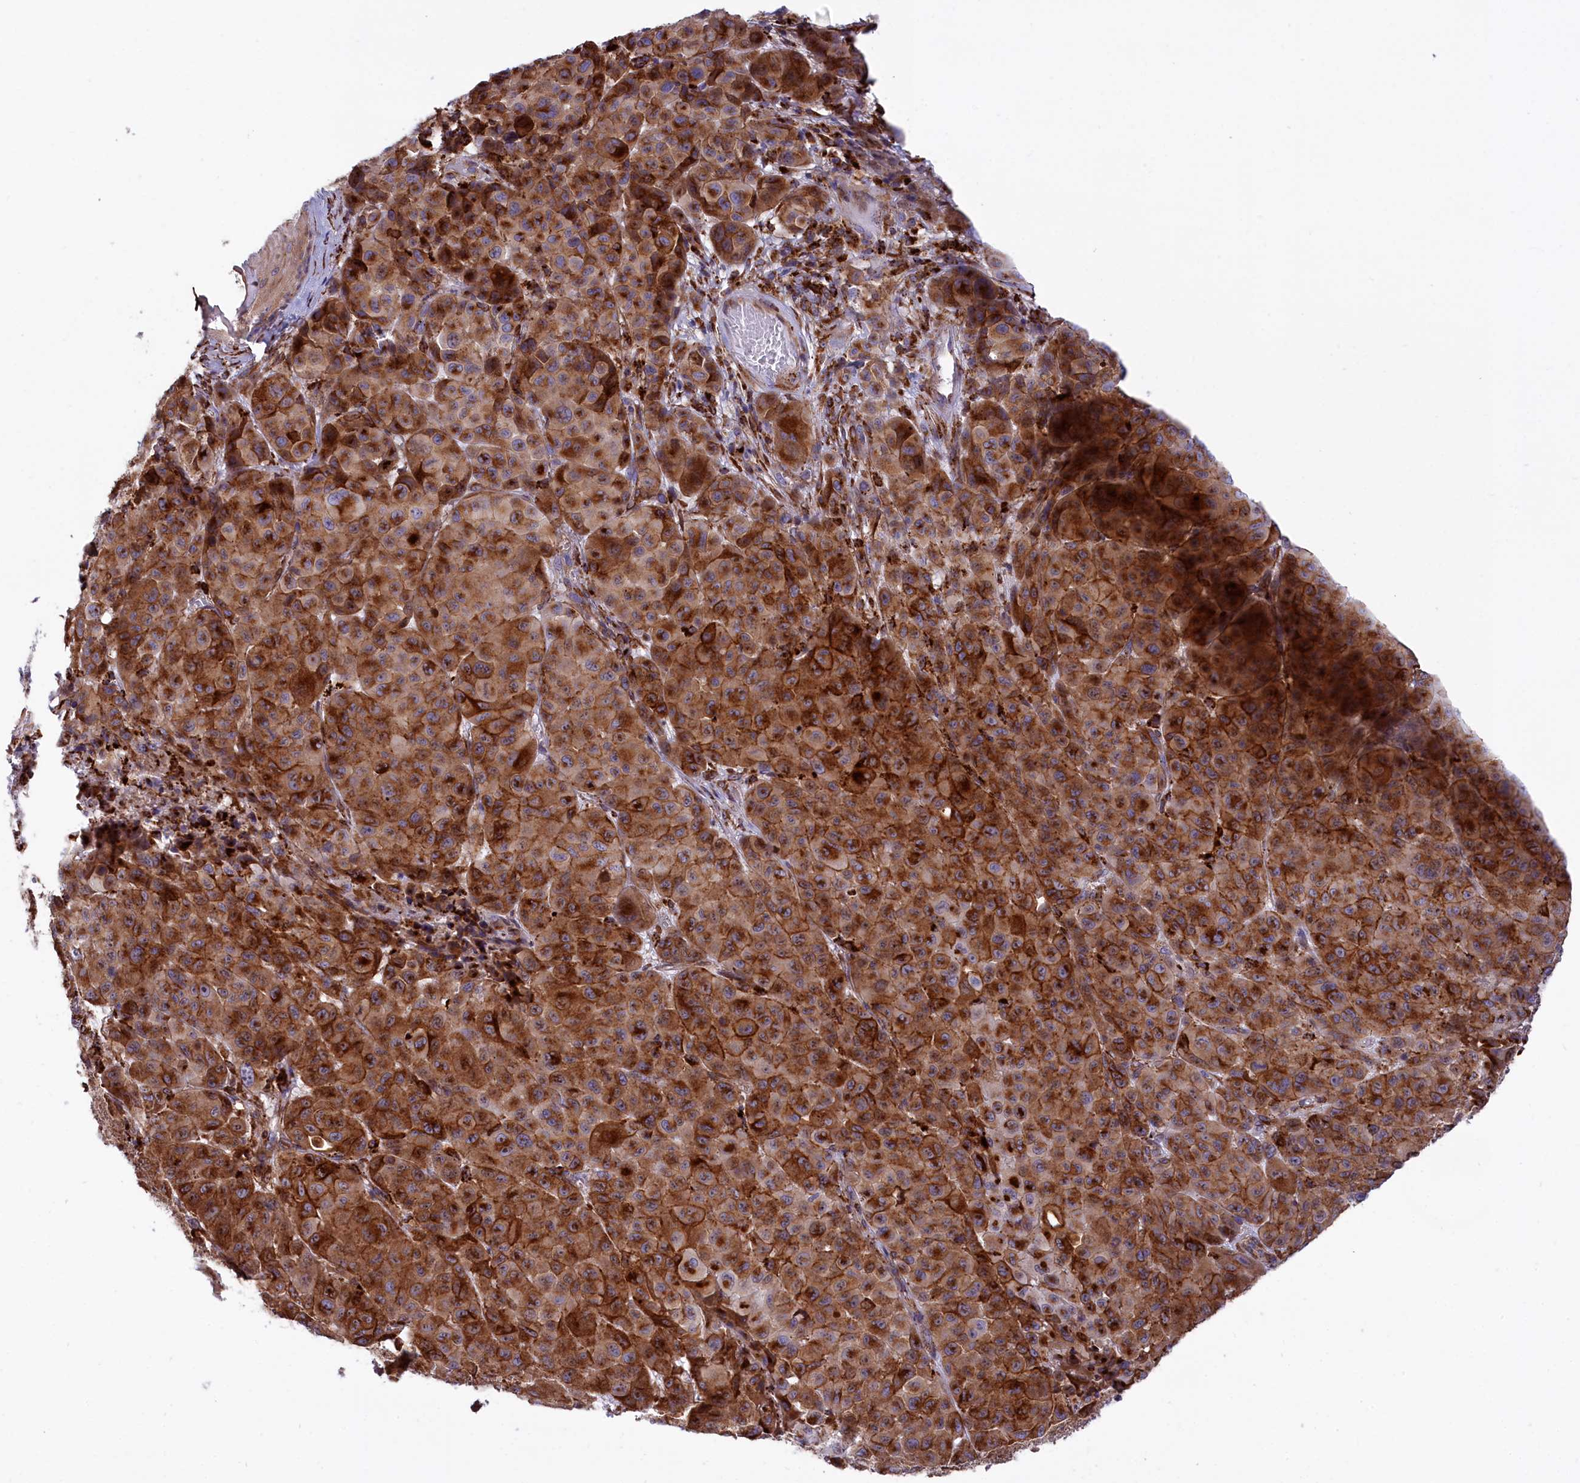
{"staining": {"intensity": "strong", "quantity": ">75%", "location": "cytoplasmic/membranous"}, "tissue": "melanoma", "cell_type": "Tumor cells", "image_type": "cancer", "snomed": [{"axis": "morphology", "description": "Malignant melanoma, NOS"}, {"axis": "topography", "description": "Skin"}], "caption": "Immunohistochemical staining of human melanoma exhibits strong cytoplasmic/membranous protein positivity in approximately >75% of tumor cells.", "gene": "MAN2B1", "patient": {"sex": "male", "age": 73}}